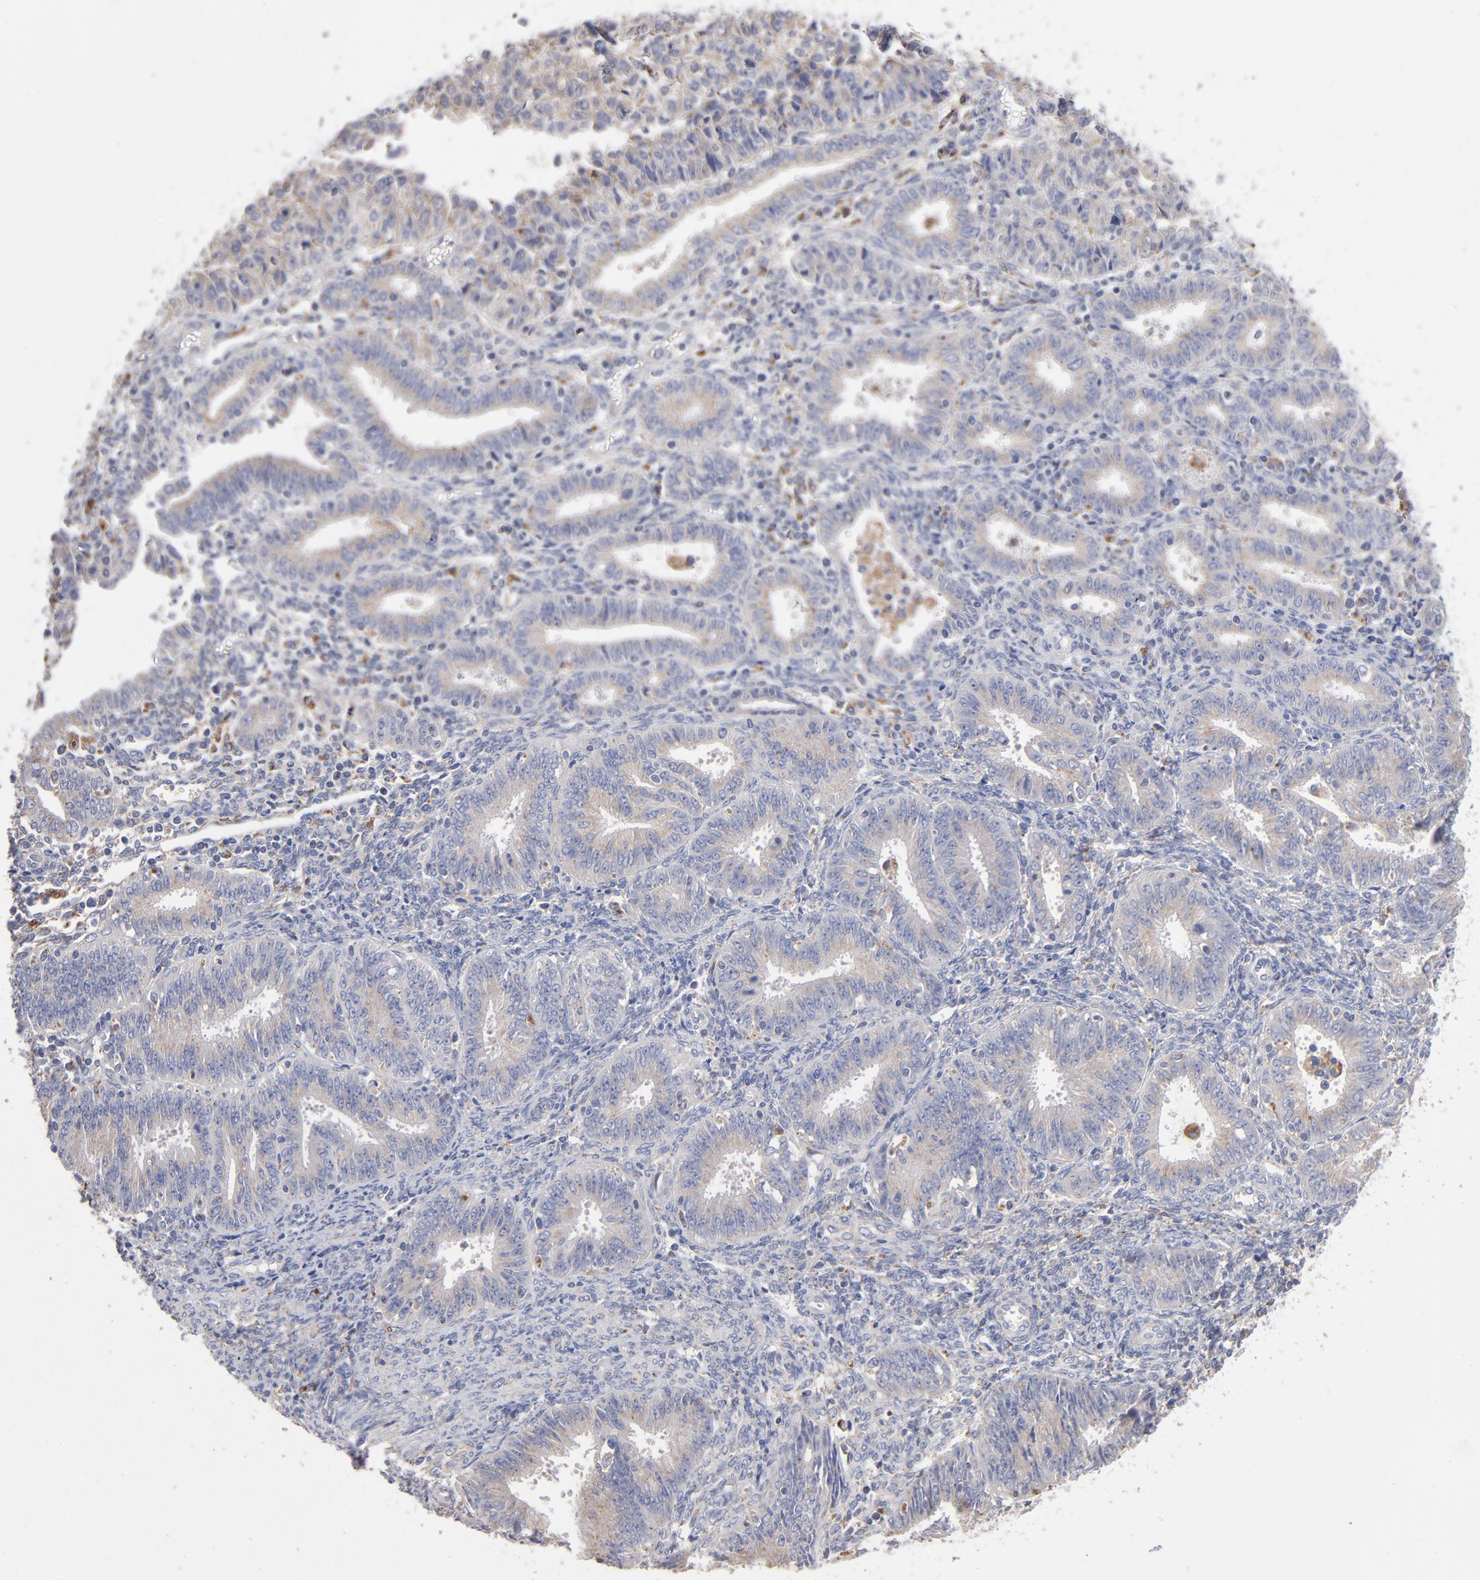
{"staining": {"intensity": "weak", "quantity": ">75%", "location": "cytoplasmic/membranous"}, "tissue": "endometrial cancer", "cell_type": "Tumor cells", "image_type": "cancer", "snomed": [{"axis": "morphology", "description": "Adenocarcinoma, NOS"}, {"axis": "topography", "description": "Endometrium"}], "caption": "Tumor cells reveal low levels of weak cytoplasmic/membranous expression in about >75% of cells in human adenocarcinoma (endometrial).", "gene": "RRAGB", "patient": {"sex": "female", "age": 42}}